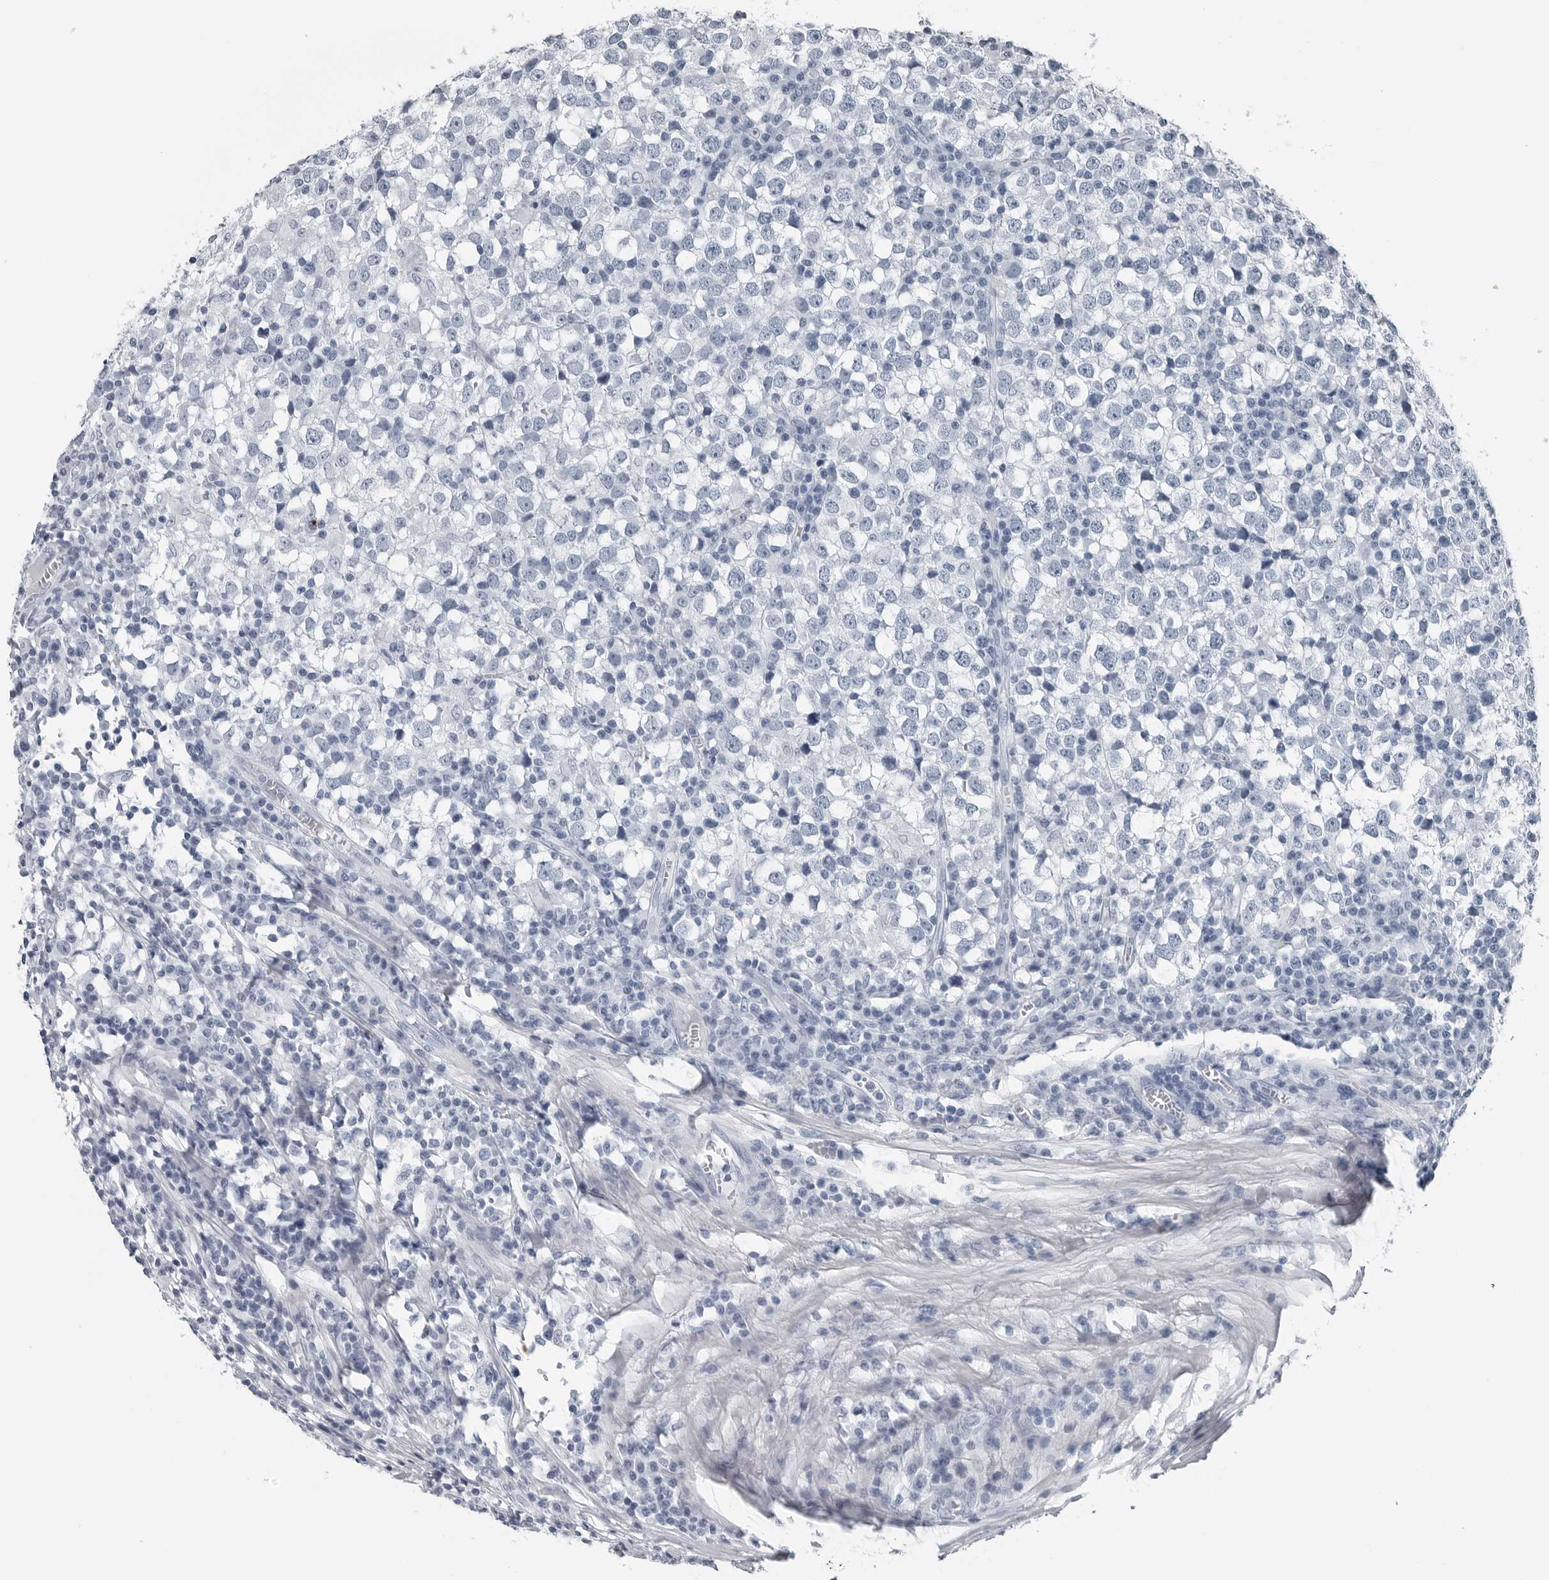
{"staining": {"intensity": "negative", "quantity": "none", "location": "none"}, "tissue": "testis cancer", "cell_type": "Tumor cells", "image_type": "cancer", "snomed": [{"axis": "morphology", "description": "Seminoma, NOS"}, {"axis": "topography", "description": "Testis"}], "caption": "This histopathology image is of testis cancer stained with IHC to label a protein in brown with the nuclei are counter-stained blue. There is no positivity in tumor cells.", "gene": "SPINK1", "patient": {"sex": "male", "age": 65}}